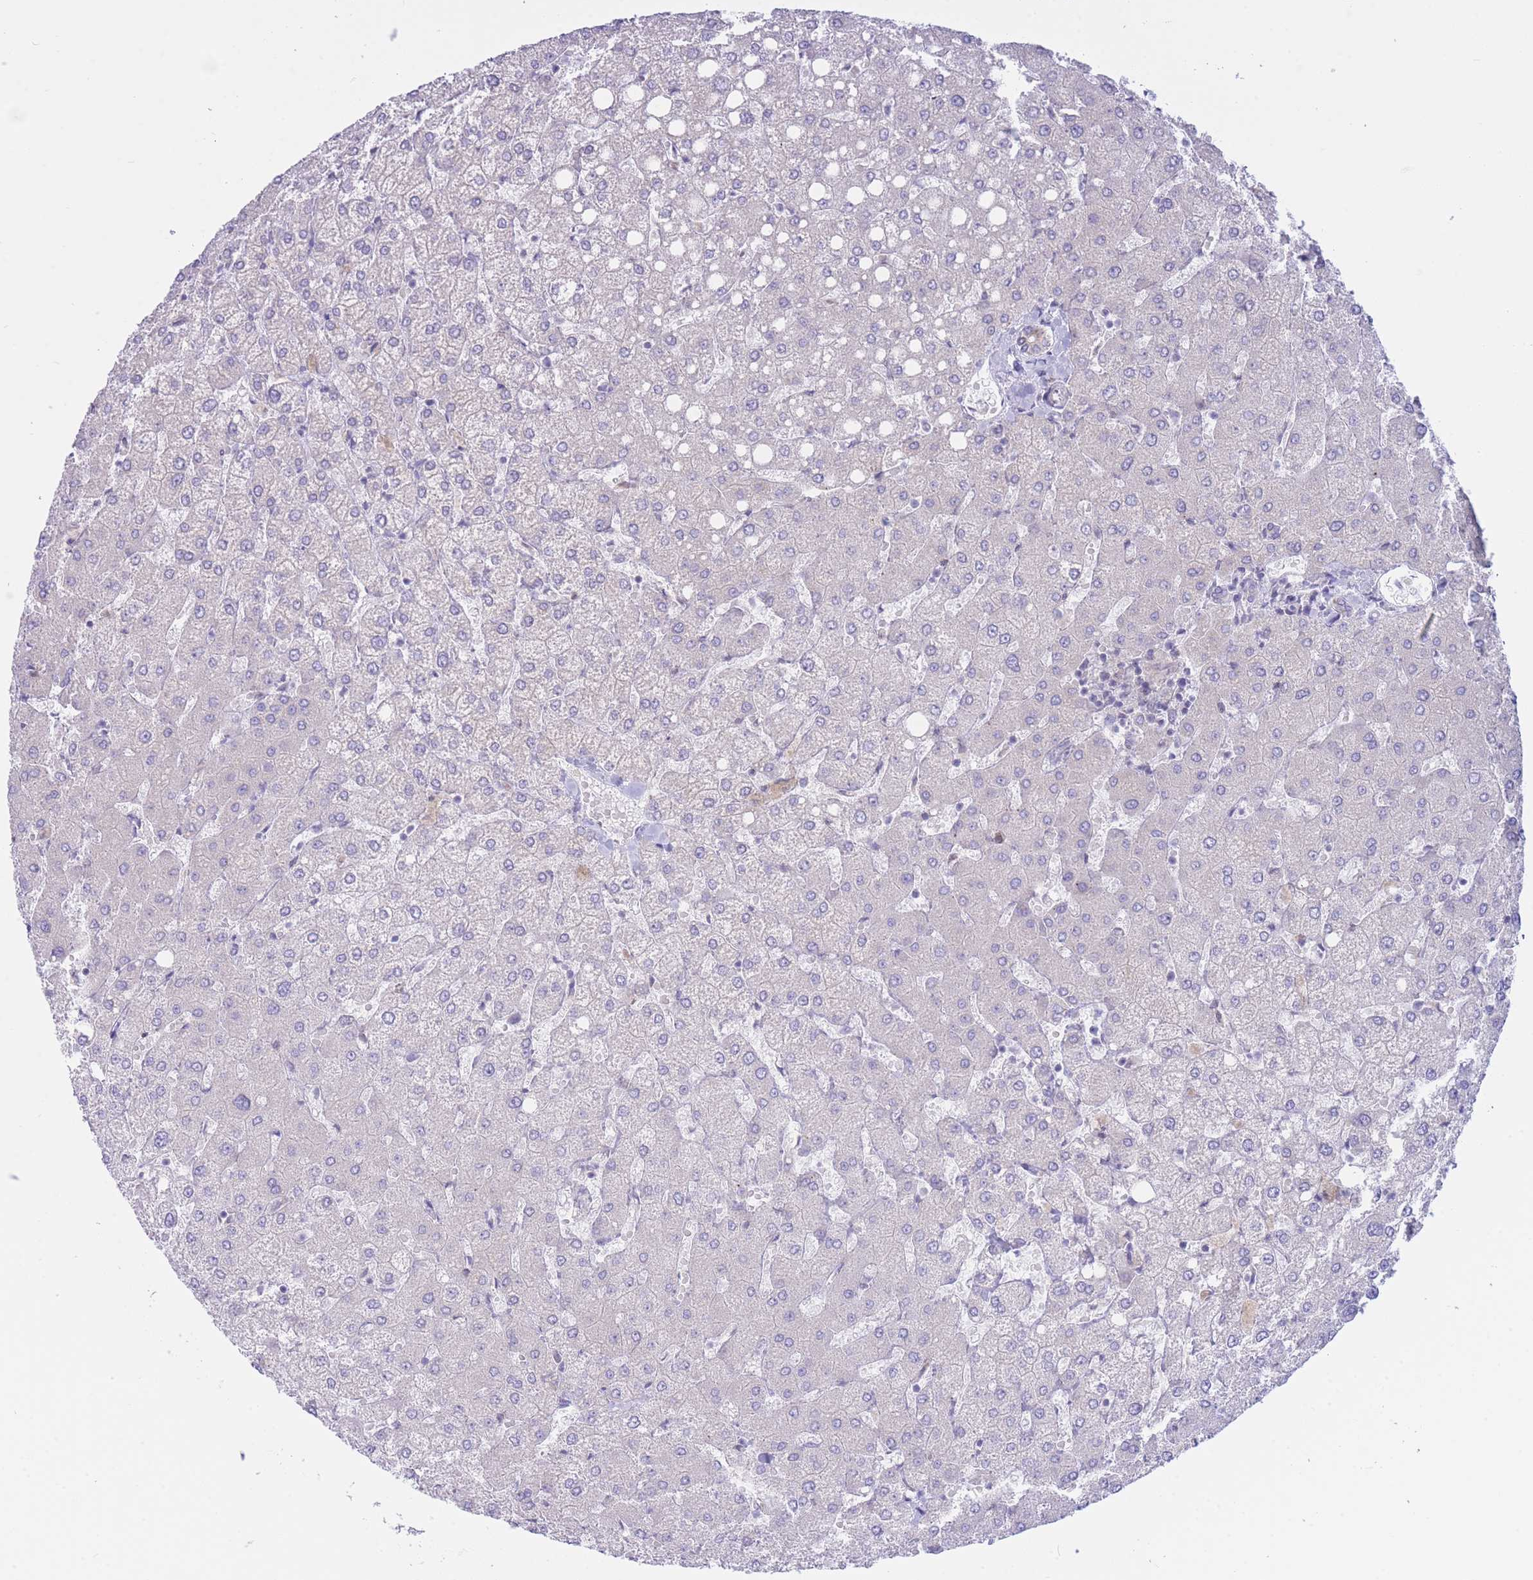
{"staining": {"intensity": "negative", "quantity": "none", "location": "none"}, "tissue": "liver", "cell_type": "Cholangiocytes", "image_type": "normal", "snomed": [{"axis": "morphology", "description": "Normal tissue, NOS"}, {"axis": "topography", "description": "Liver"}], "caption": "An immunohistochemistry (IHC) image of normal liver is shown. There is no staining in cholangiocytes of liver. (DAB immunohistochemistry visualized using brightfield microscopy, high magnification).", "gene": "NANP", "patient": {"sex": "female", "age": 54}}